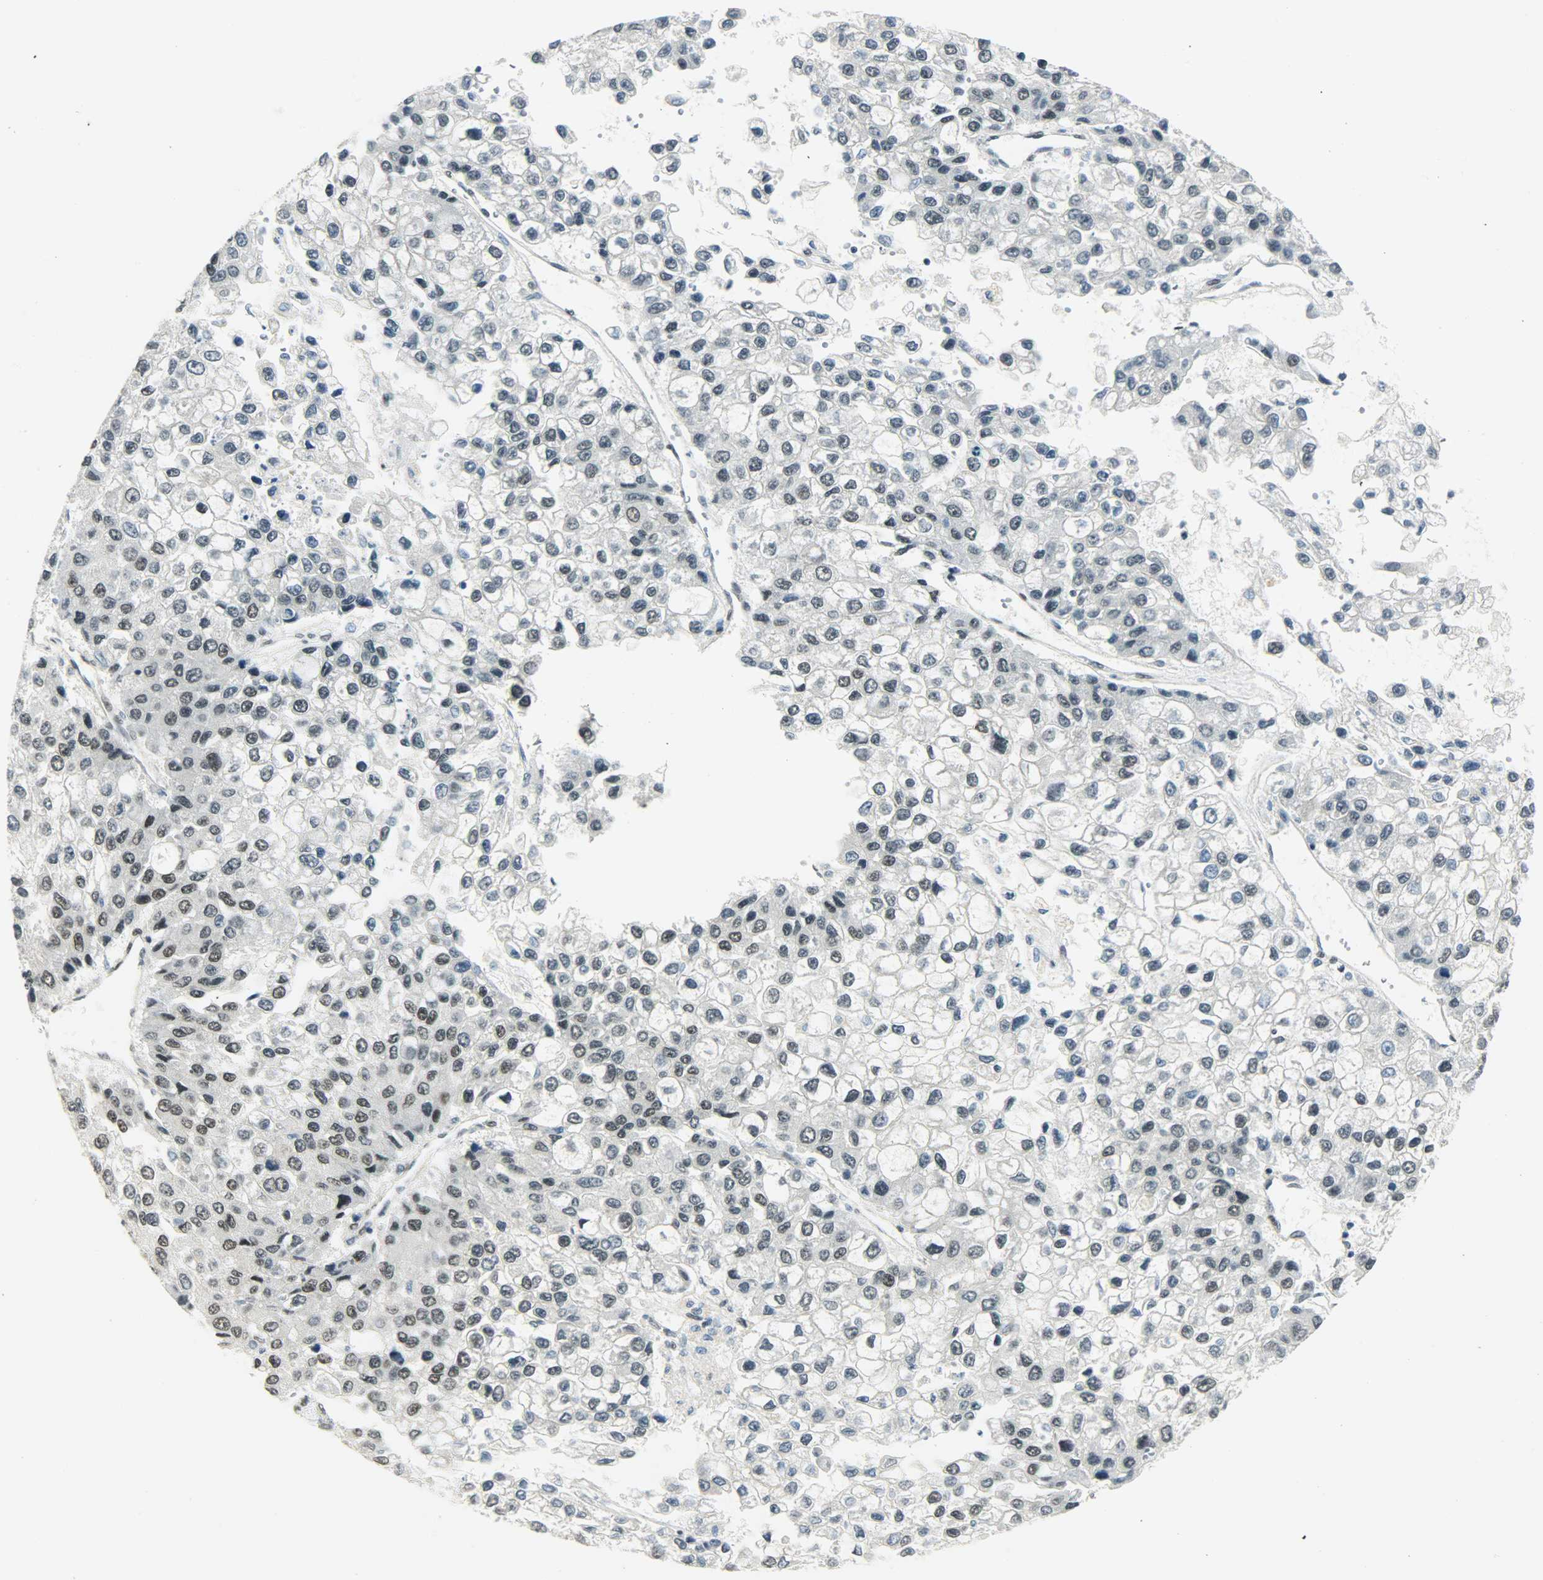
{"staining": {"intensity": "weak", "quantity": "<25%", "location": "nuclear"}, "tissue": "liver cancer", "cell_type": "Tumor cells", "image_type": "cancer", "snomed": [{"axis": "morphology", "description": "Carcinoma, Hepatocellular, NOS"}, {"axis": "topography", "description": "Liver"}], "caption": "Immunohistochemical staining of liver cancer (hepatocellular carcinoma) exhibits no significant staining in tumor cells.", "gene": "SUGP1", "patient": {"sex": "female", "age": 66}}